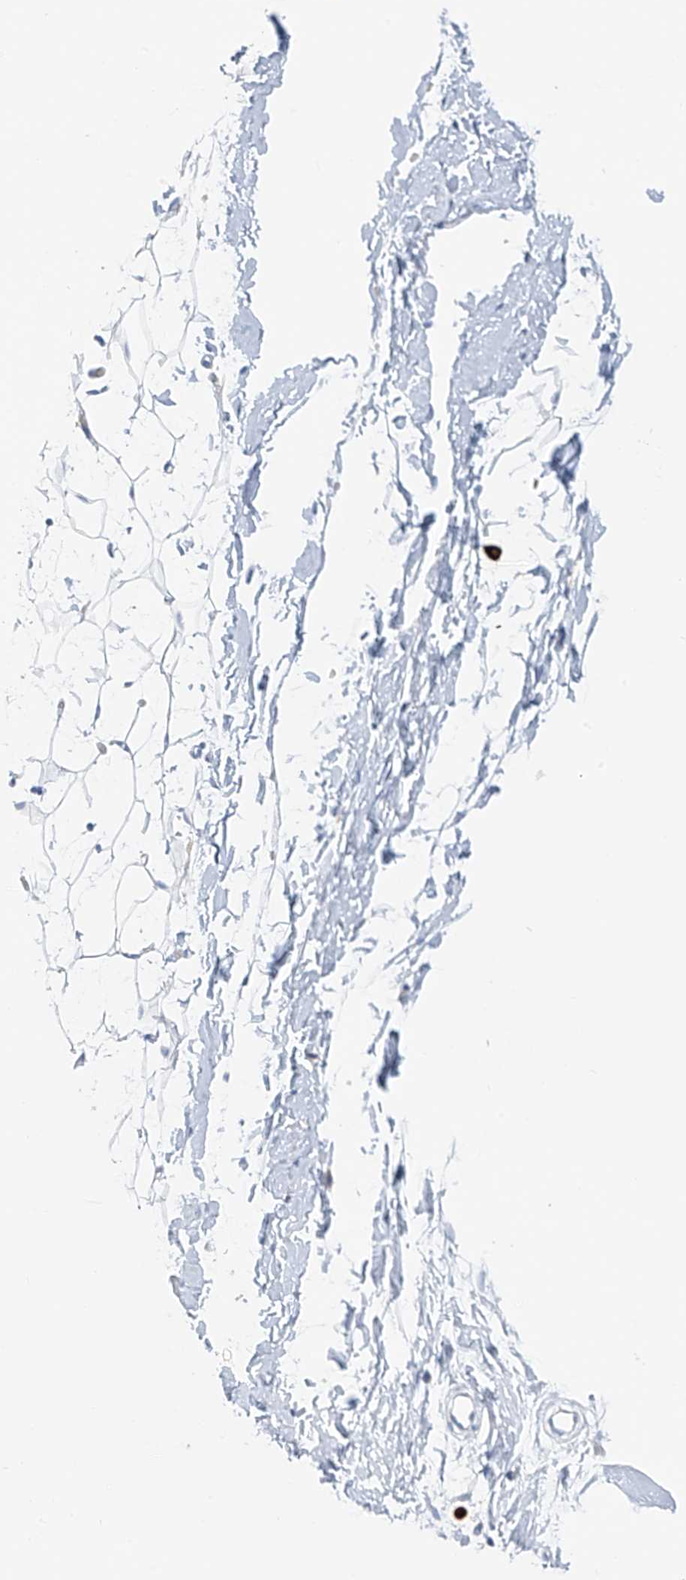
{"staining": {"intensity": "negative", "quantity": "none", "location": "none"}, "tissue": "adipose tissue", "cell_type": "Adipocytes", "image_type": "normal", "snomed": [{"axis": "morphology", "description": "Normal tissue, NOS"}, {"axis": "topography", "description": "Breast"}], "caption": "Immunohistochemistry photomicrograph of benign adipose tissue: human adipose tissue stained with DAB displays no significant protein staining in adipocytes. The staining was performed using DAB to visualize the protein expression in brown, while the nuclei were stained in blue with hematoxylin (Magnification: 20x).", "gene": "POMGNT2", "patient": {"sex": "female", "age": 23}}